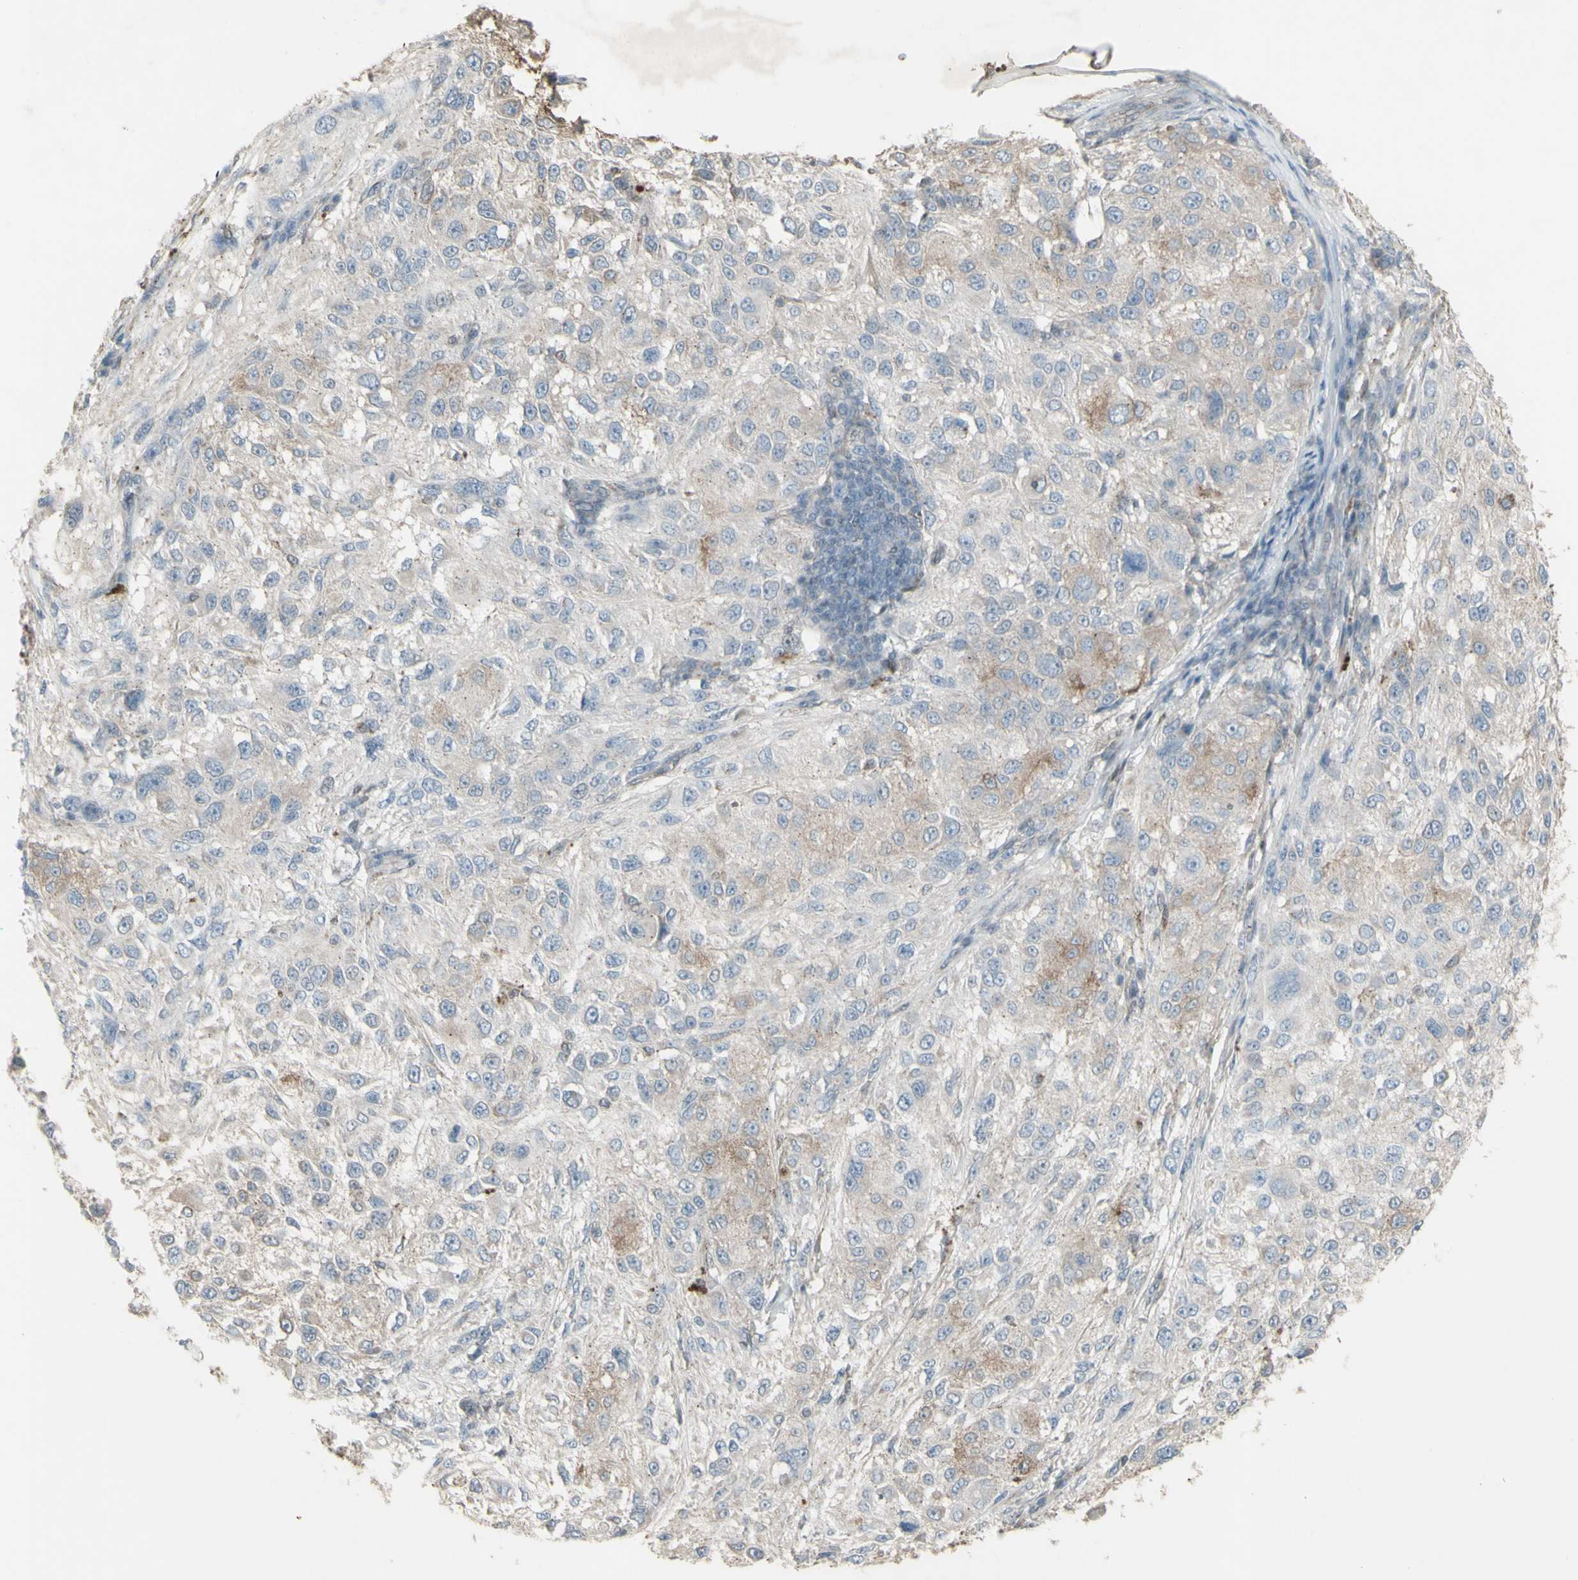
{"staining": {"intensity": "weak", "quantity": "25%-75%", "location": "cytoplasmic/membranous"}, "tissue": "melanoma", "cell_type": "Tumor cells", "image_type": "cancer", "snomed": [{"axis": "morphology", "description": "Necrosis, NOS"}, {"axis": "morphology", "description": "Malignant melanoma, NOS"}, {"axis": "topography", "description": "Skin"}], "caption": "Melanoma tissue exhibits weak cytoplasmic/membranous staining in approximately 25%-75% of tumor cells, visualized by immunohistochemistry.", "gene": "FXYD3", "patient": {"sex": "female", "age": 87}}